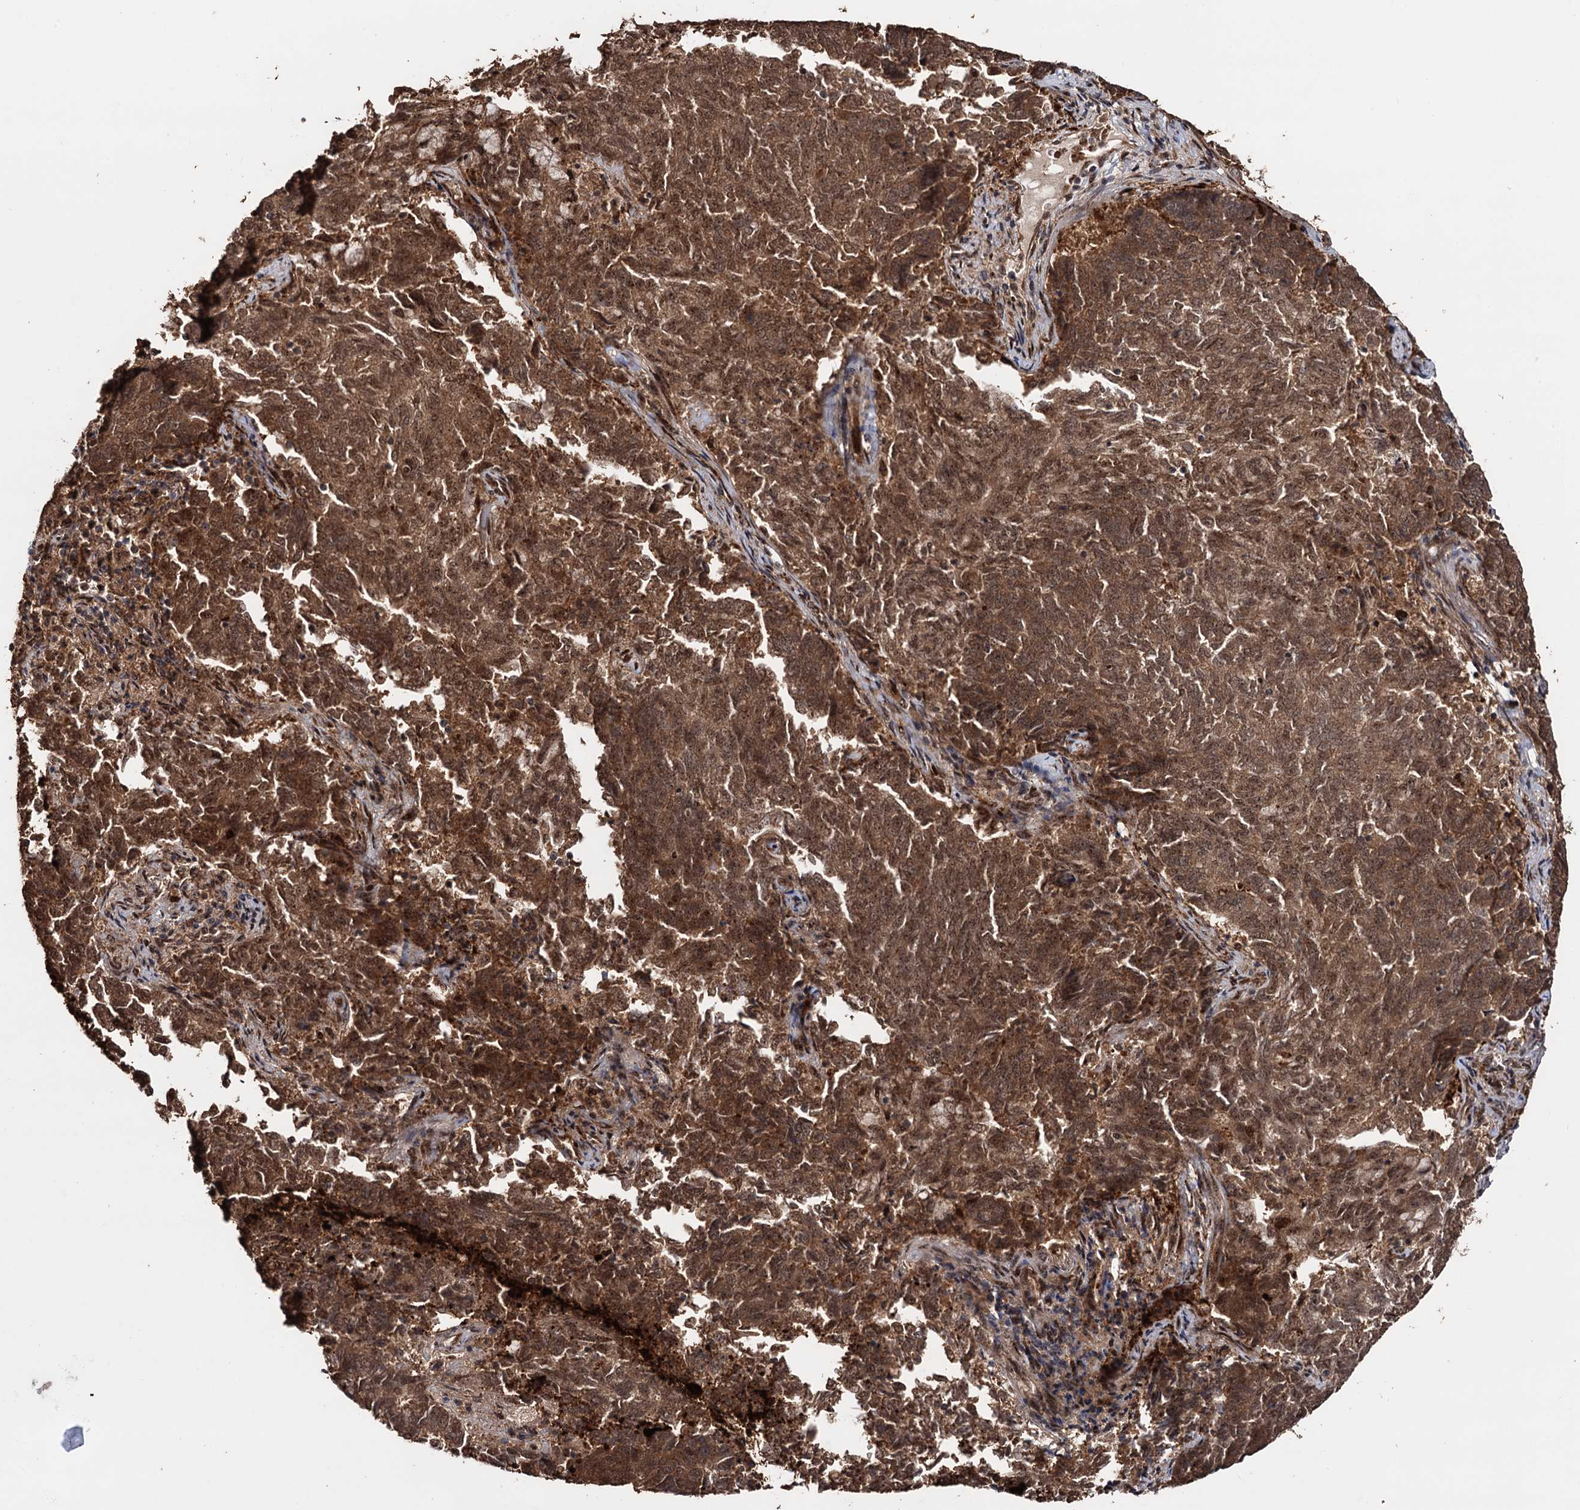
{"staining": {"intensity": "strong", "quantity": ">75%", "location": "cytoplasmic/membranous,nuclear"}, "tissue": "endometrial cancer", "cell_type": "Tumor cells", "image_type": "cancer", "snomed": [{"axis": "morphology", "description": "Adenocarcinoma, NOS"}, {"axis": "topography", "description": "Endometrium"}], "caption": "IHC staining of adenocarcinoma (endometrial), which reveals high levels of strong cytoplasmic/membranous and nuclear staining in approximately >75% of tumor cells indicating strong cytoplasmic/membranous and nuclear protein positivity. The staining was performed using DAB (brown) for protein detection and nuclei were counterstained in hematoxylin (blue).", "gene": "PIGB", "patient": {"sex": "female", "age": 80}}